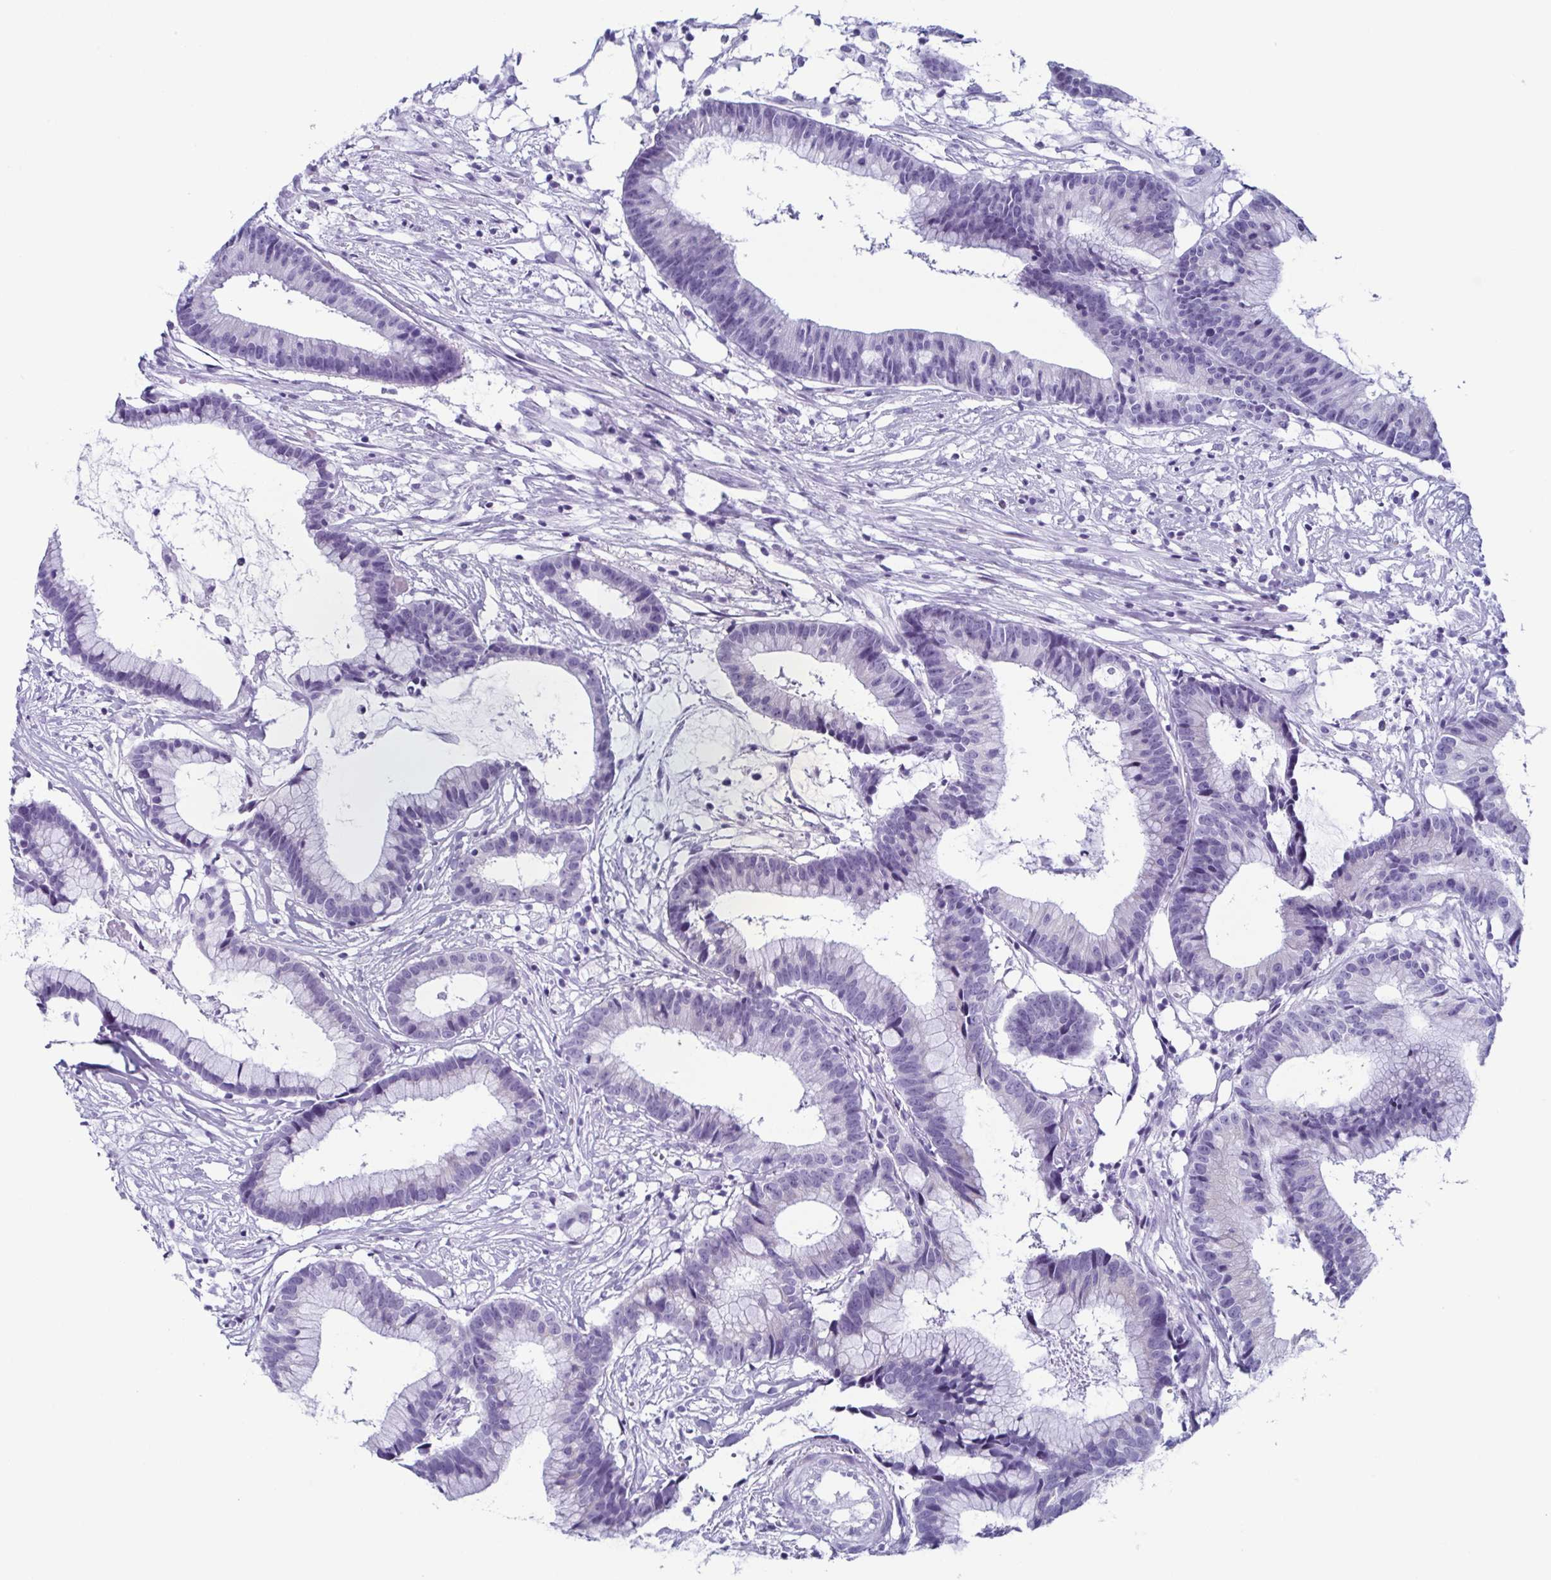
{"staining": {"intensity": "negative", "quantity": "none", "location": "none"}, "tissue": "colorectal cancer", "cell_type": "Tumor cells", "image_type": "cancer", "snomed": [{"axis": "morphology", "description": "Adenocarcinoma, NOS"}, {"axis": "topography", "description": "Colon"}], "caption": "A micrograph of adenocarcinoma (colorectal) stained for a protein displays no brown staining in tumor cells.", "gene": "ENKUR", "patient": {"sex": "female", "age": 78}}